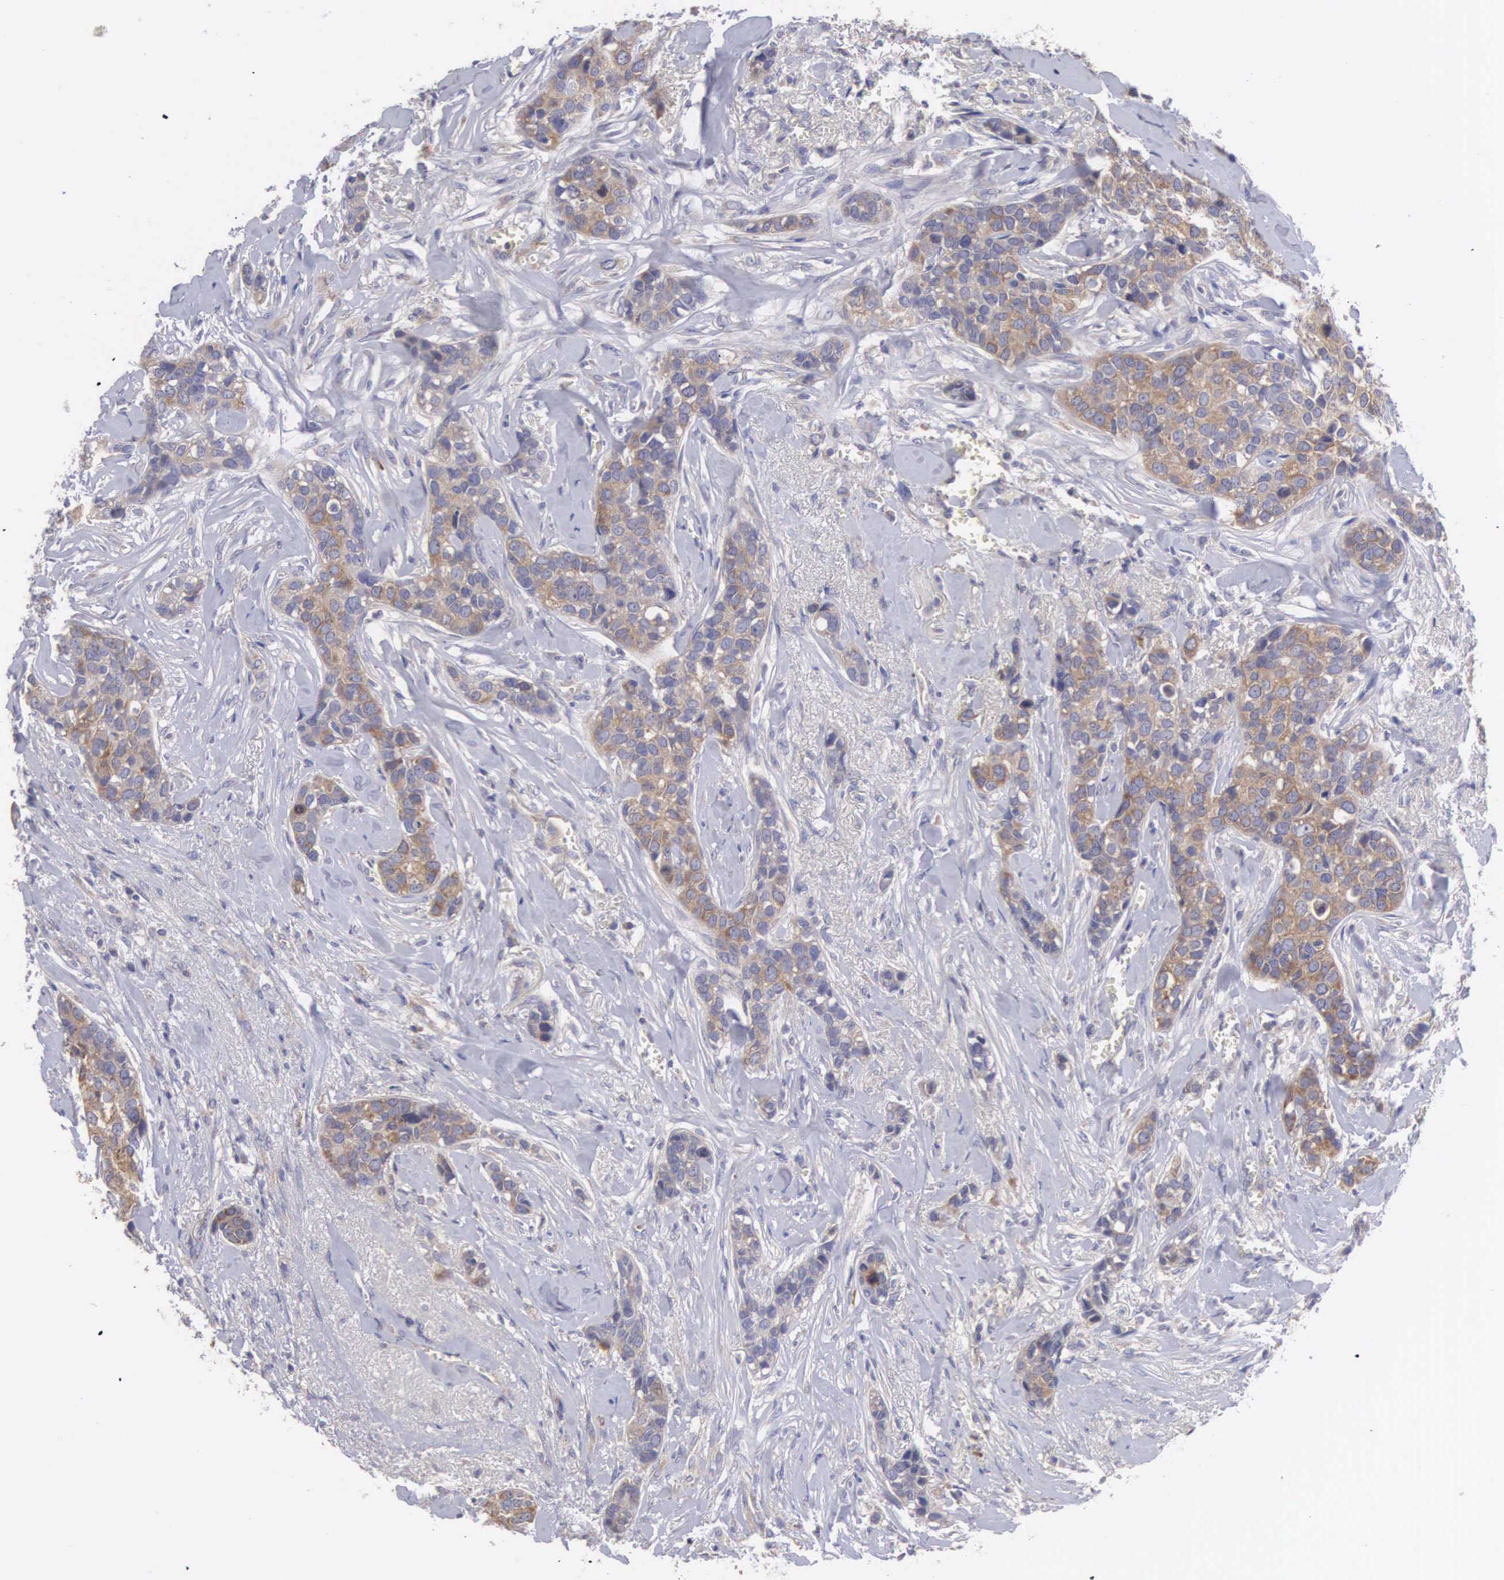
{"staining": {"intensity": "moderate", "quantity": ">75%", "location": "cytoplasmic/membranous"}, "tissue": "breast cancer", "cell_type": "Tumor cells", "image_type": "cancer", "snomed": [{"axis": "morphology", "description": "Duct carcinoma"}, {"axis": "topography", "description": "Breast"}], "caption": "Moderate cytoplasmic/membranous protein staining is present in about >75% of tumor cells in breast infiltrating ductal carcinoma. (IHC, brightfield microscopy, high magnification).", "gene": "TXLNG", "patient": {"sex": "female", "age": 91}}